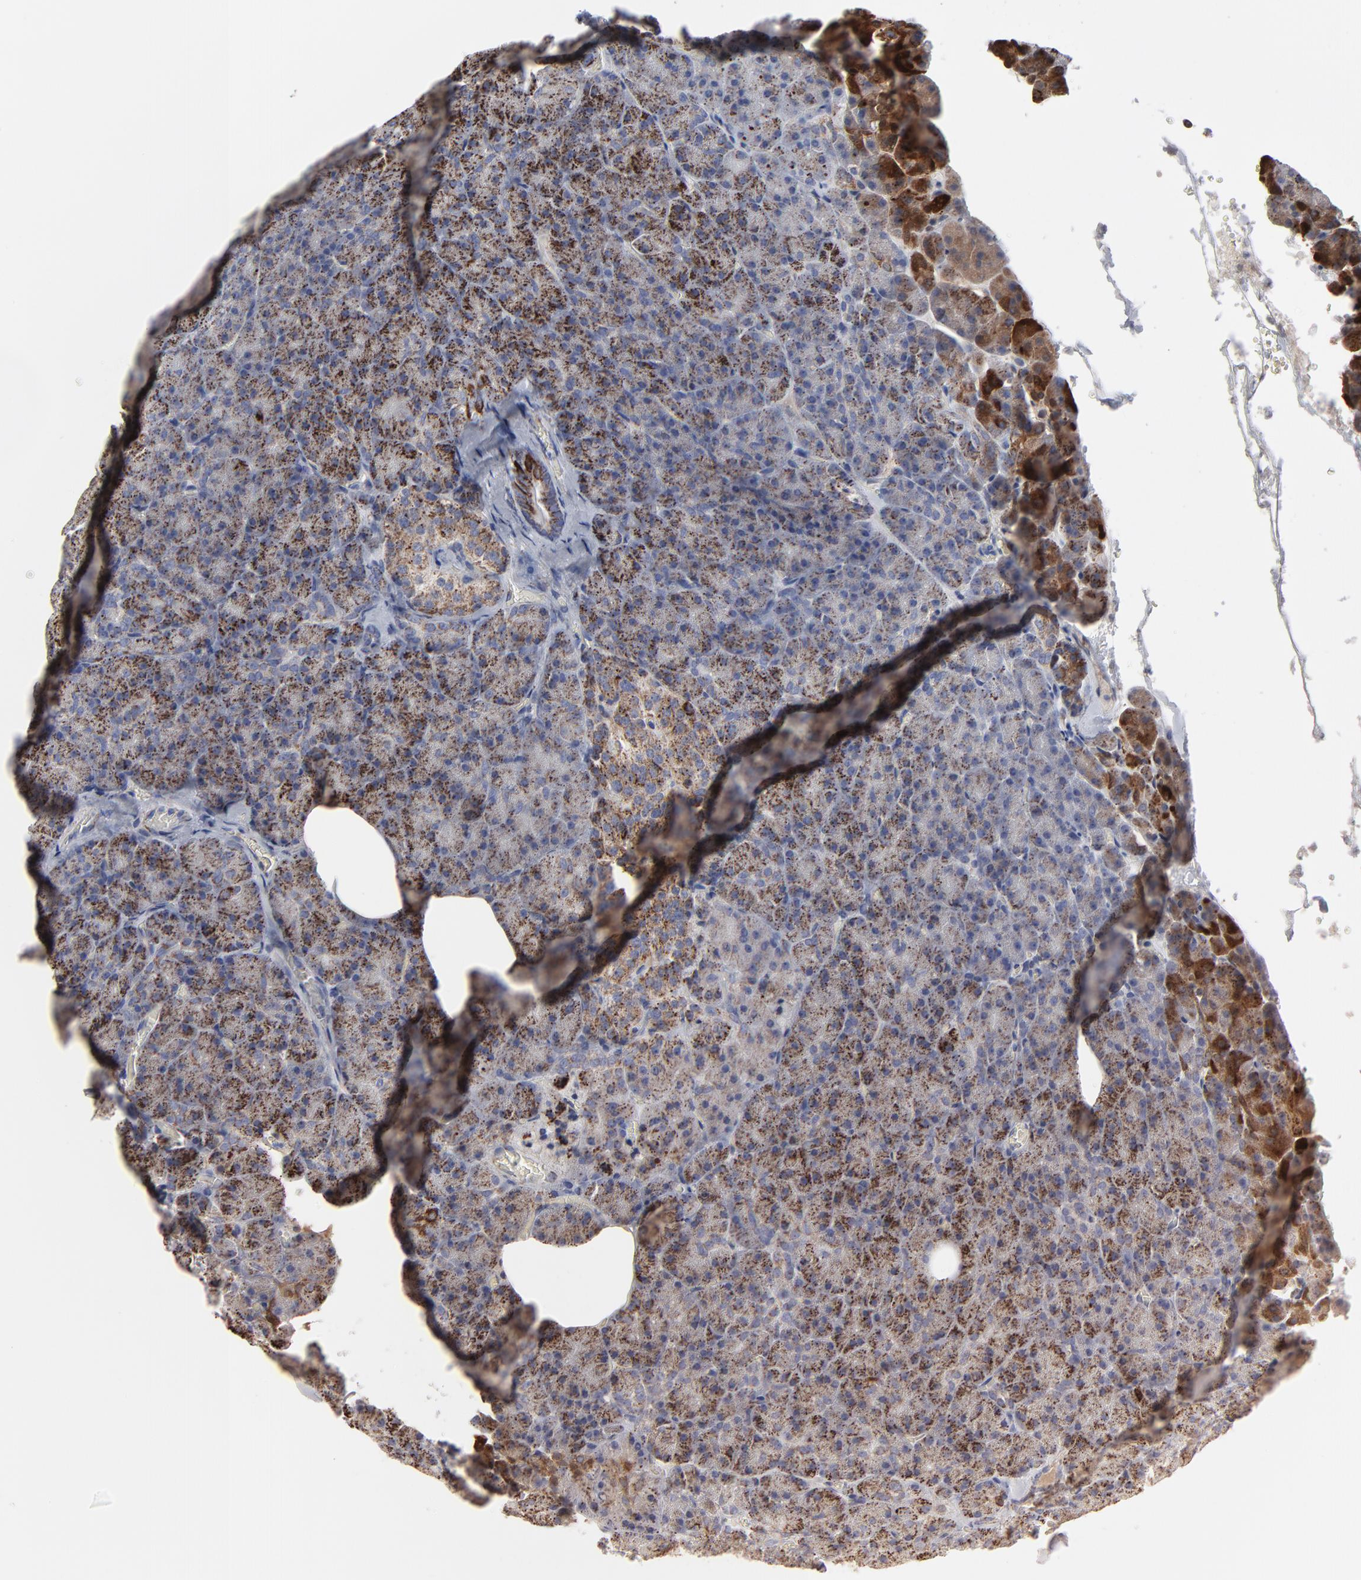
{"staining": {"intensity": "strong", "quantity": "25%-75%", "location": "cytoplasmic/membranous"}, "tissue": "pancreas", "cell_type": "Exocrine glandular cells", "image_type": "normal", "snomed": [{"axis": "morphology", "description": "Normal tissue, NOS"}, {"axis": "topography", "description": "Pancreas"}], "caption": "The immunohistochemical stain highlights strong cytoplasmic/membranous expression in exocrine glandular cells of normal pancreas. Nuclei are stained in blue.", "gene": "TXNRD2", "patient": {"sex": "female", "age": 35}}